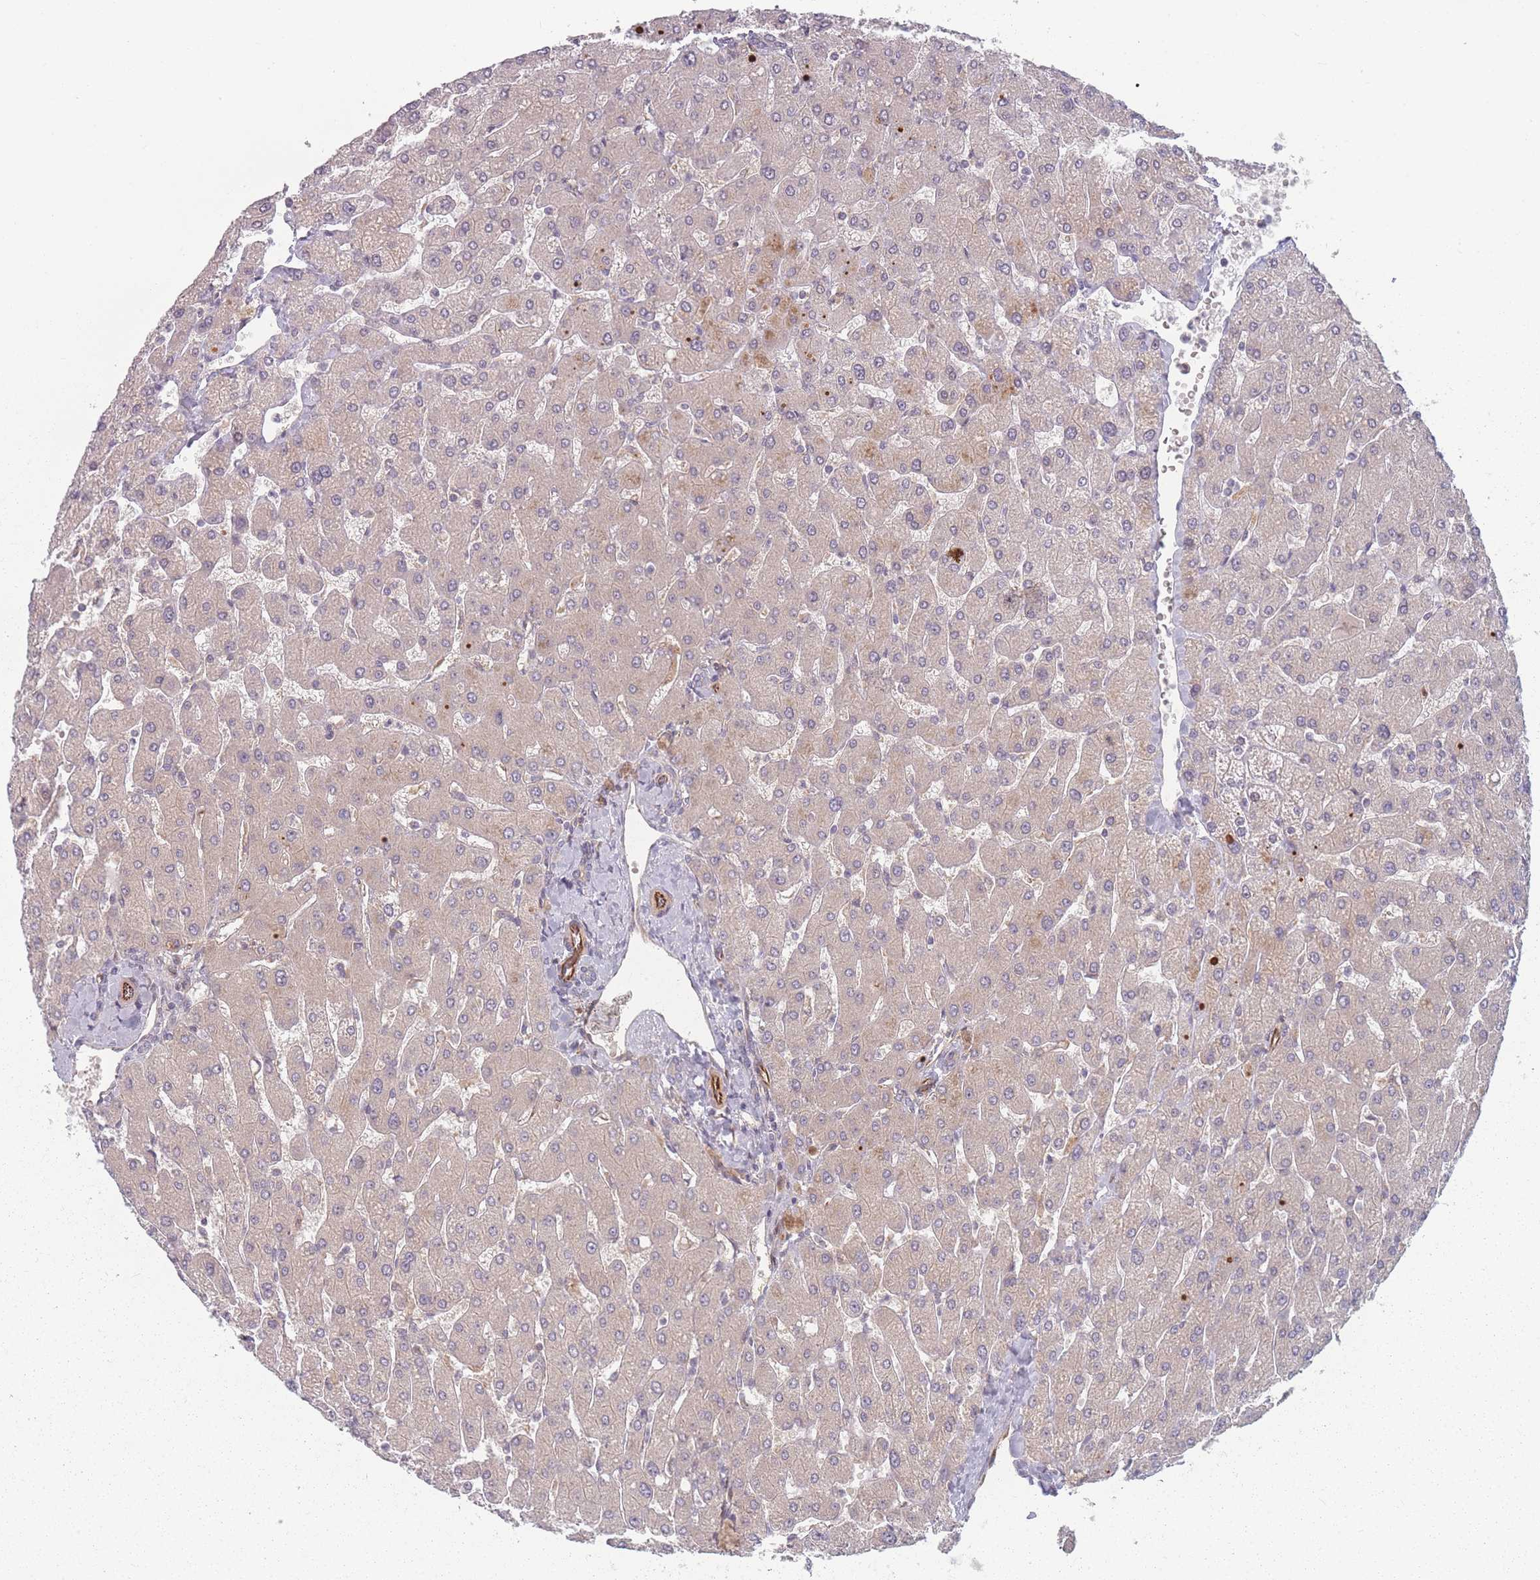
{"staining": {"intensity": "negative", "quantity": "none", "location": "none"}, "tissue": "liver", "cell_type": "Cholangiocytes", "image_type": "normal", "snomed": [{"axis": "morphology", "description": "Normal tissue, NOS"}, {"axis": "topography", "description": "Liver"}], "caption": "High magnification brightfield microscopy of unremarkable liver stained with DAB (3,3'-diaminobenzidine) (brown) and counterstained with hematoxylin (blue): cholangiocytes show no significant positivity.", "gene": "EEF1AKMT2", "patient": {"sex": "male", "age": 55}}